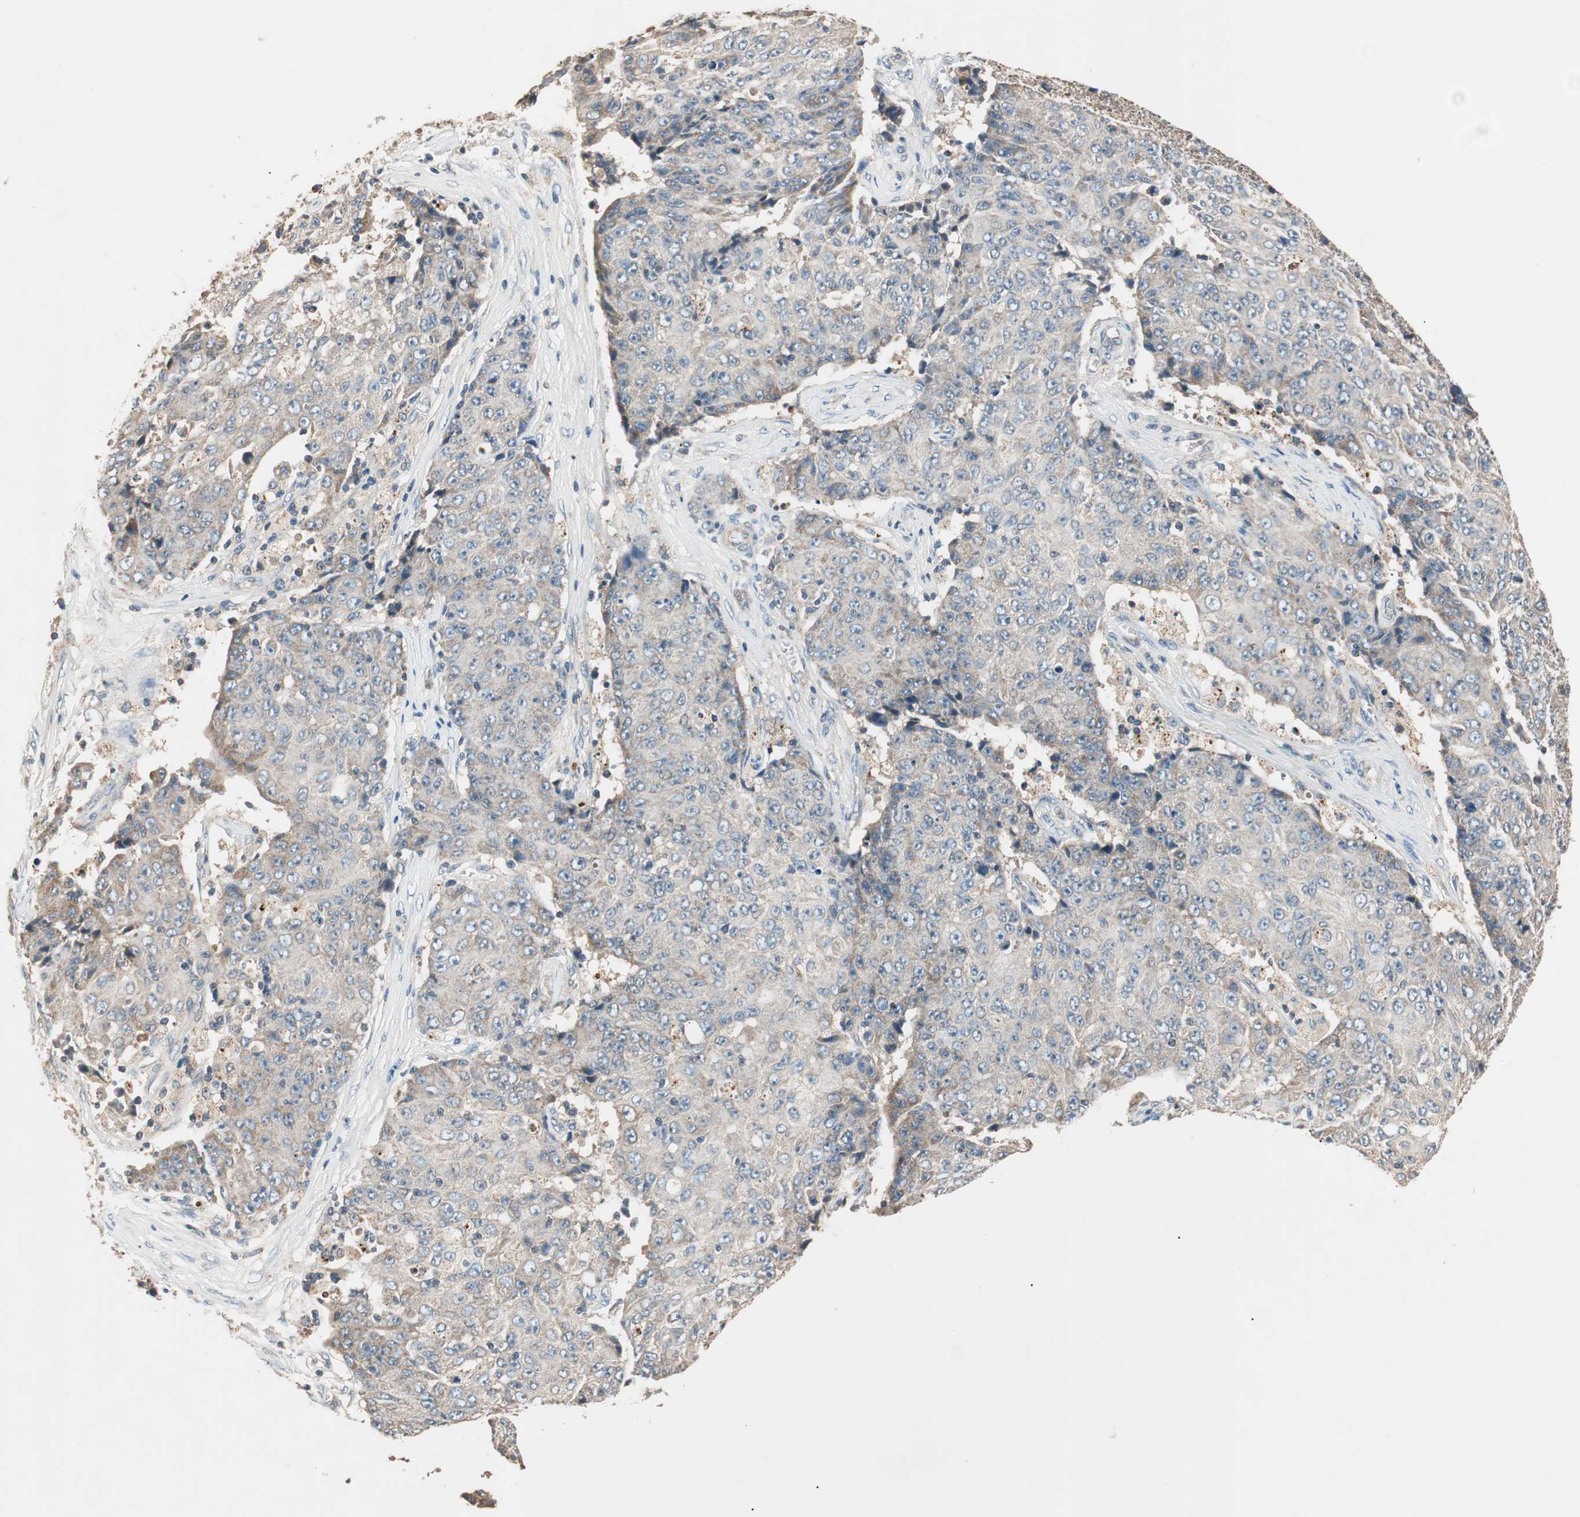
{"staining": {"intensity": "weak", "quantity": "<25%", "location": "cytoplasmic/membranous"}, "tissue": "ovarian cancer", "cell_type": "Tumor cells", "image_type": "cancer", "snomed": [{"axis": "morphology", "description": "Carcinoma, endometroid"}, {"axis": "topography", "description": "Ovary"}], "caption": "IHC of human ovarian cancer (endometroid carcinoma) displays no expression in tumor cells.", "gene": "HPN", "patient": {"sex": "female", "age": 42}}